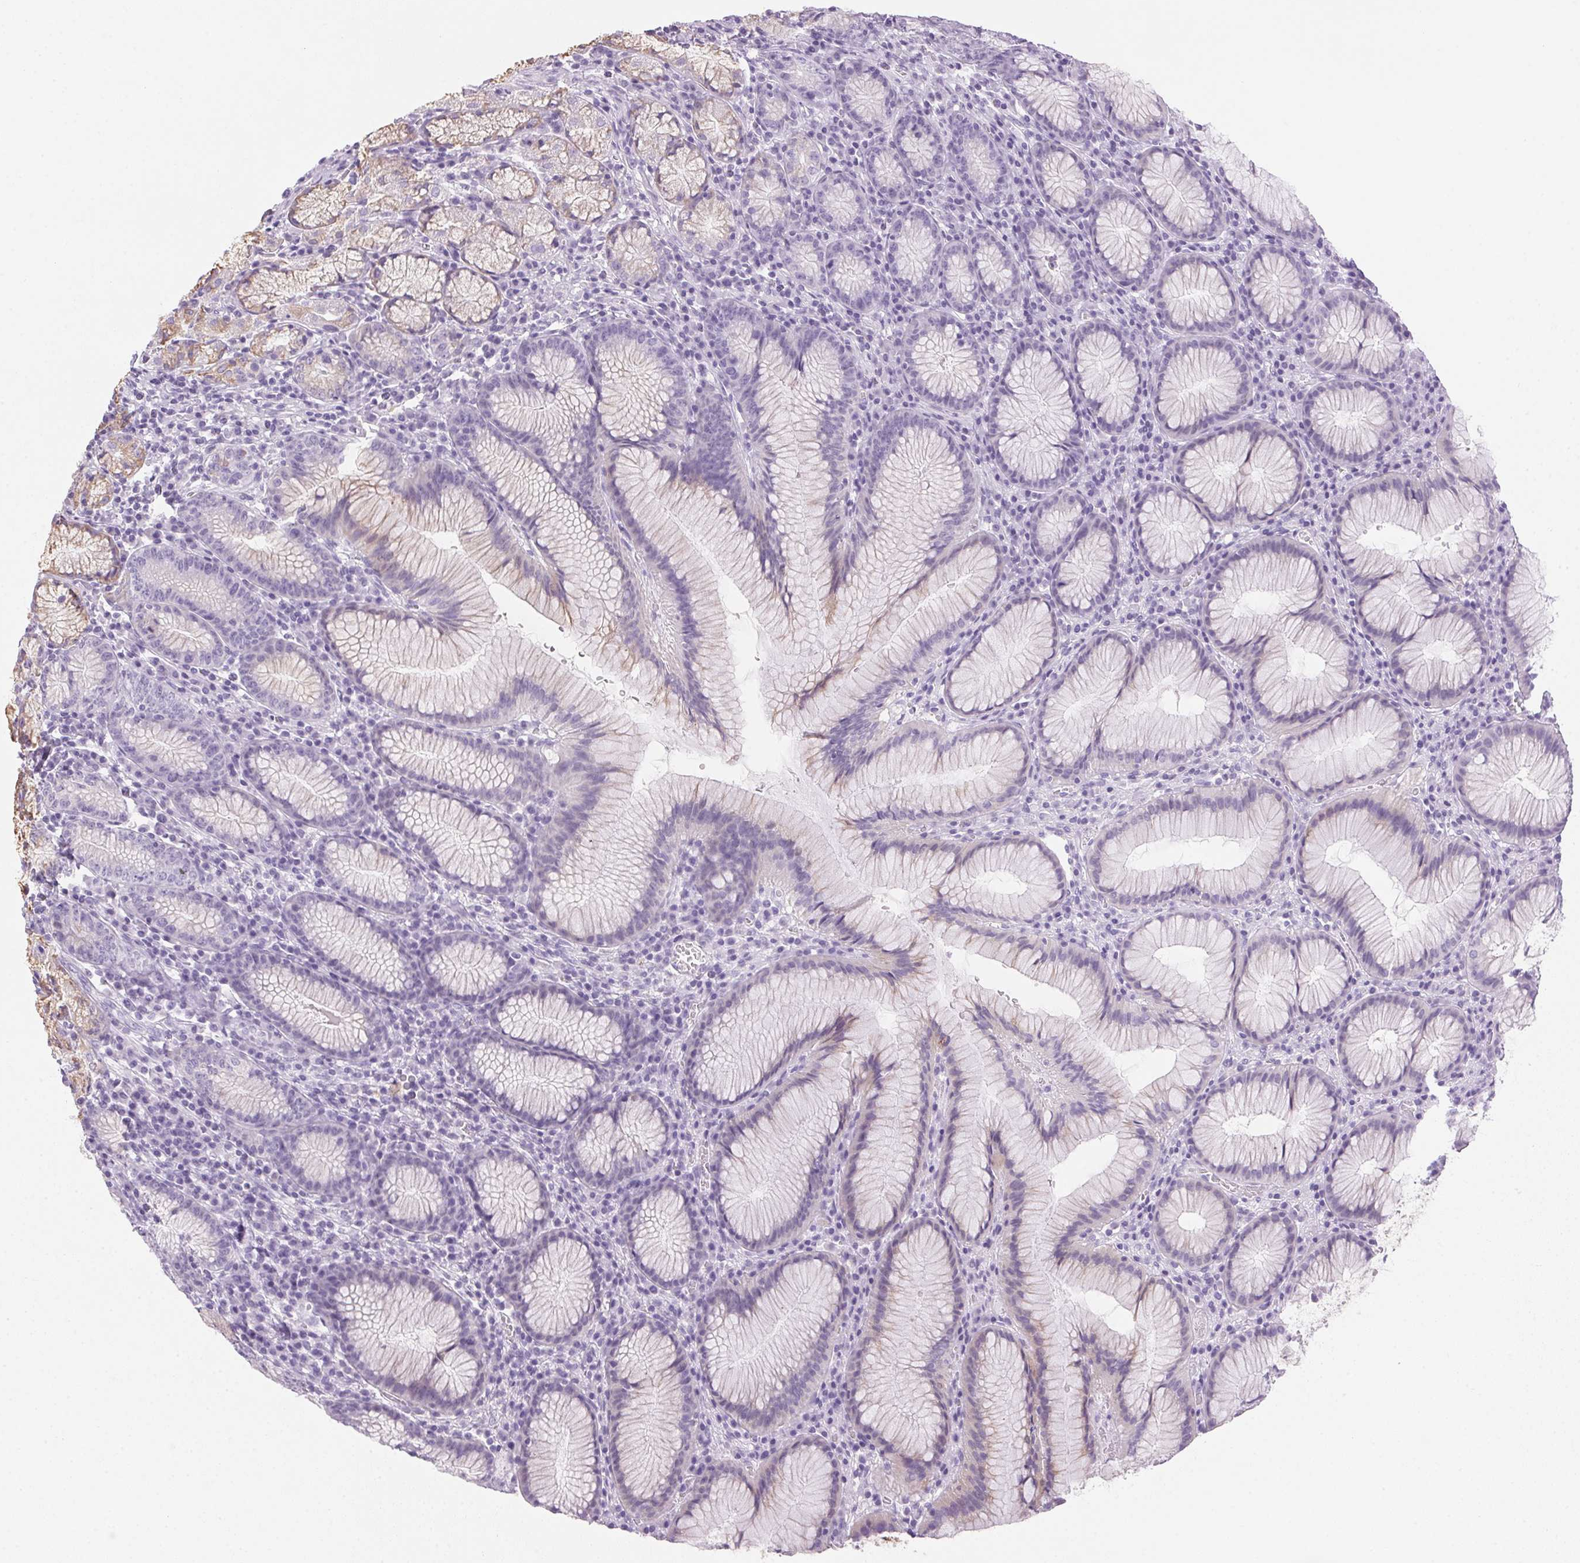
{"staining": {"intensity": "moderate", "quantity": "<25%", "location": "cytoplasmic/membranous"}, "tissue": "stomach", "cell_type": "Glandular cells", "image_type": "normal", "snomed": [{"axis": "morphology", "description": "Normal tissue, NOS"}, {"axis": "topography", "description": "Stomach"}], "caption": "There is low levels of moderate cytoplasmic/membranous staining in glandular cells of benign stomach, as demonstrated by immunohistochemical staining (brown color).", "gene": "POPDC2", "patient": {"sex": "male", "age": 55}}